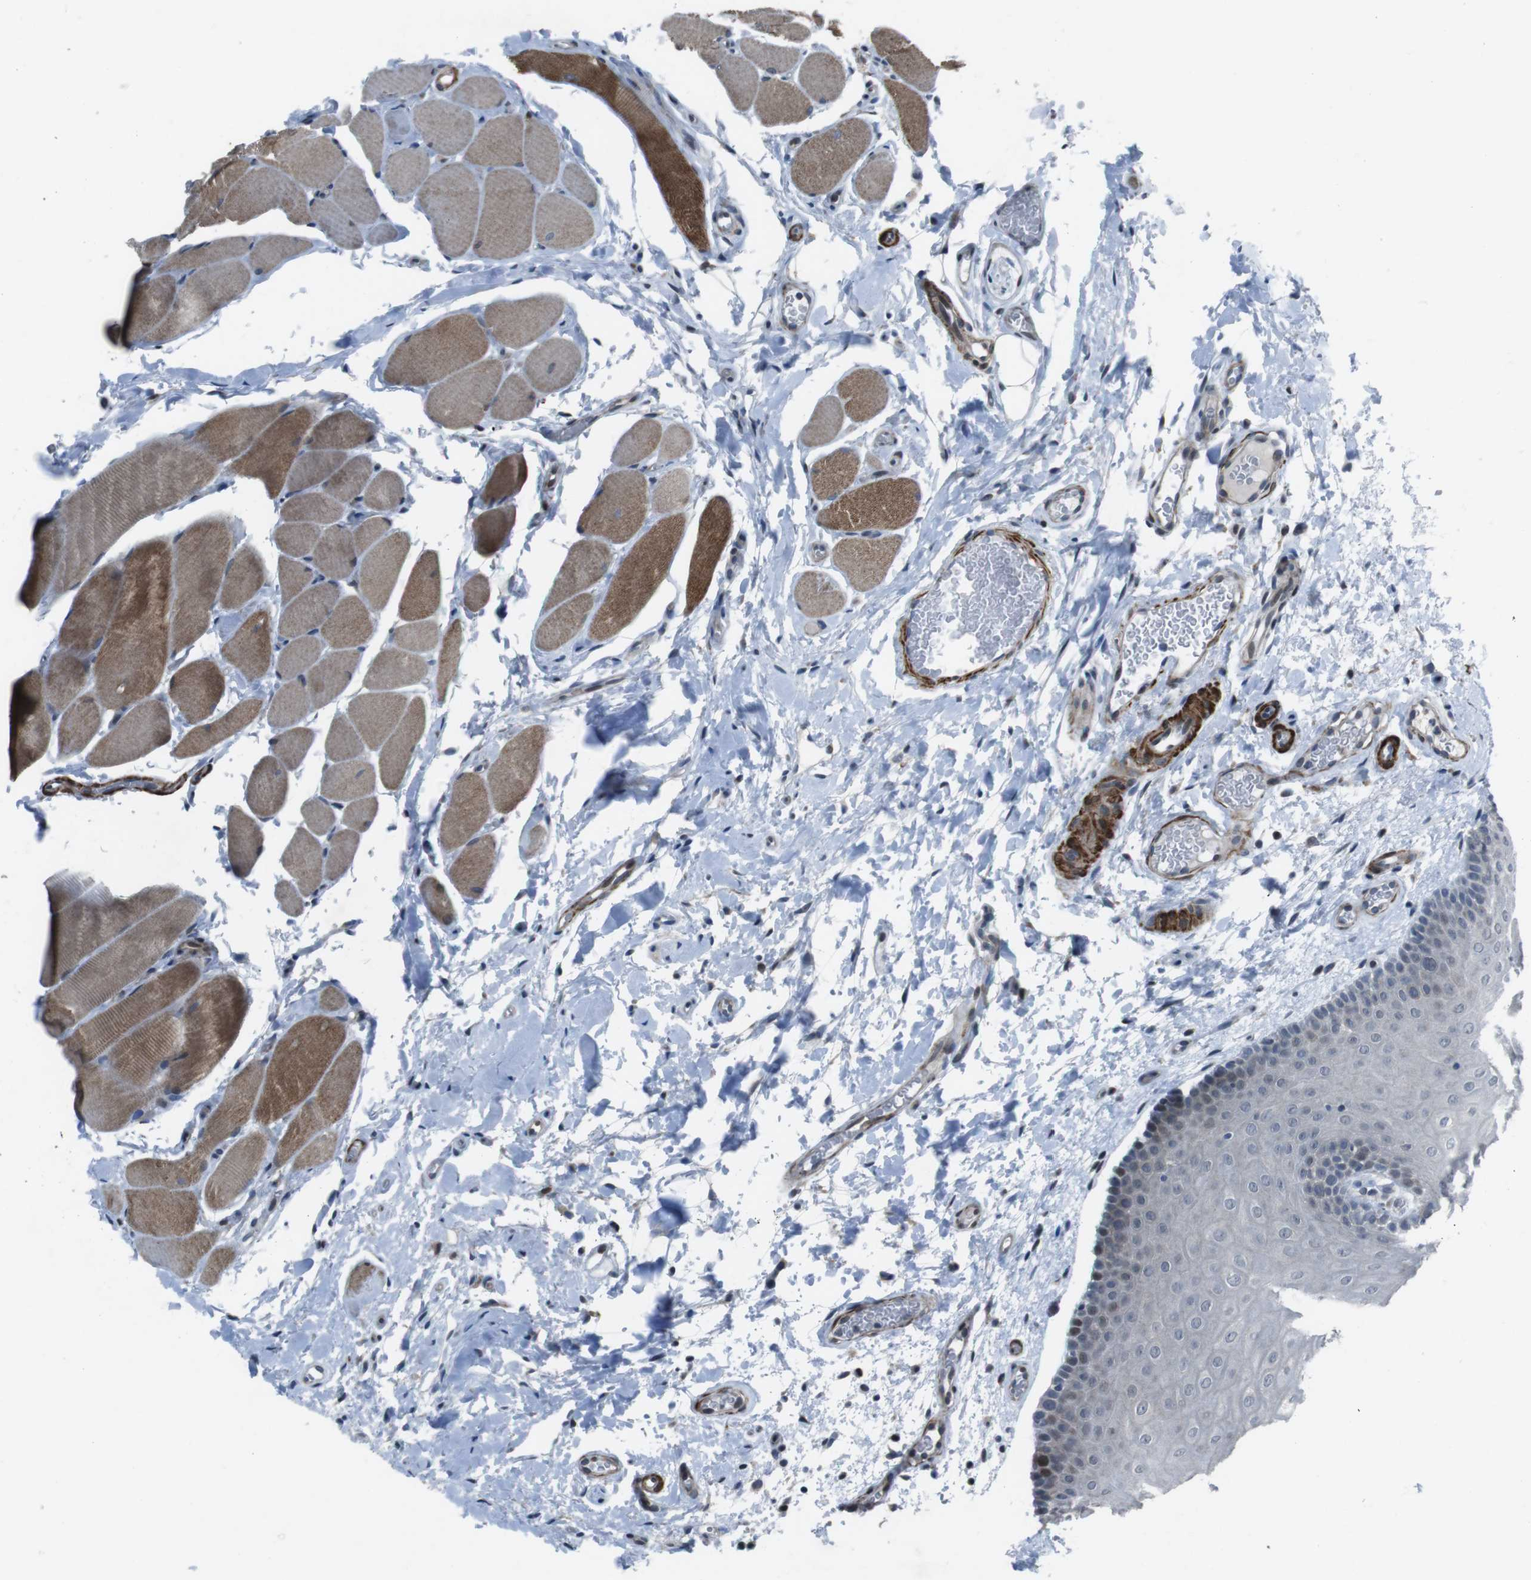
{"staining": {"intensity": "moderate", "quantity": "<25%", "location": "cytoplasmic/membranous,nuclear"}, "tissue": "oral mucosa", "cell_type": "Squamous epithelial cells", "image_type": "normal", "snomed": [{"axis": "morphology", "description": "Normal tissue, NOS"}, {"axis": "topography", "description": "Skeletal muscle"}, {"axis": "topography", "description": "Oral tissue"}], "caption": "Protein staining displays moderate cytoplasmic/membranous,nuclear positivity in approximately <25% of squamous epithelial cells in benign oral mucosa. (brown staining indicates protein expression, while blue staining denotes nuclei).", "gene": "PBRM1", "patient": {"sex": "male", "age": 58}}